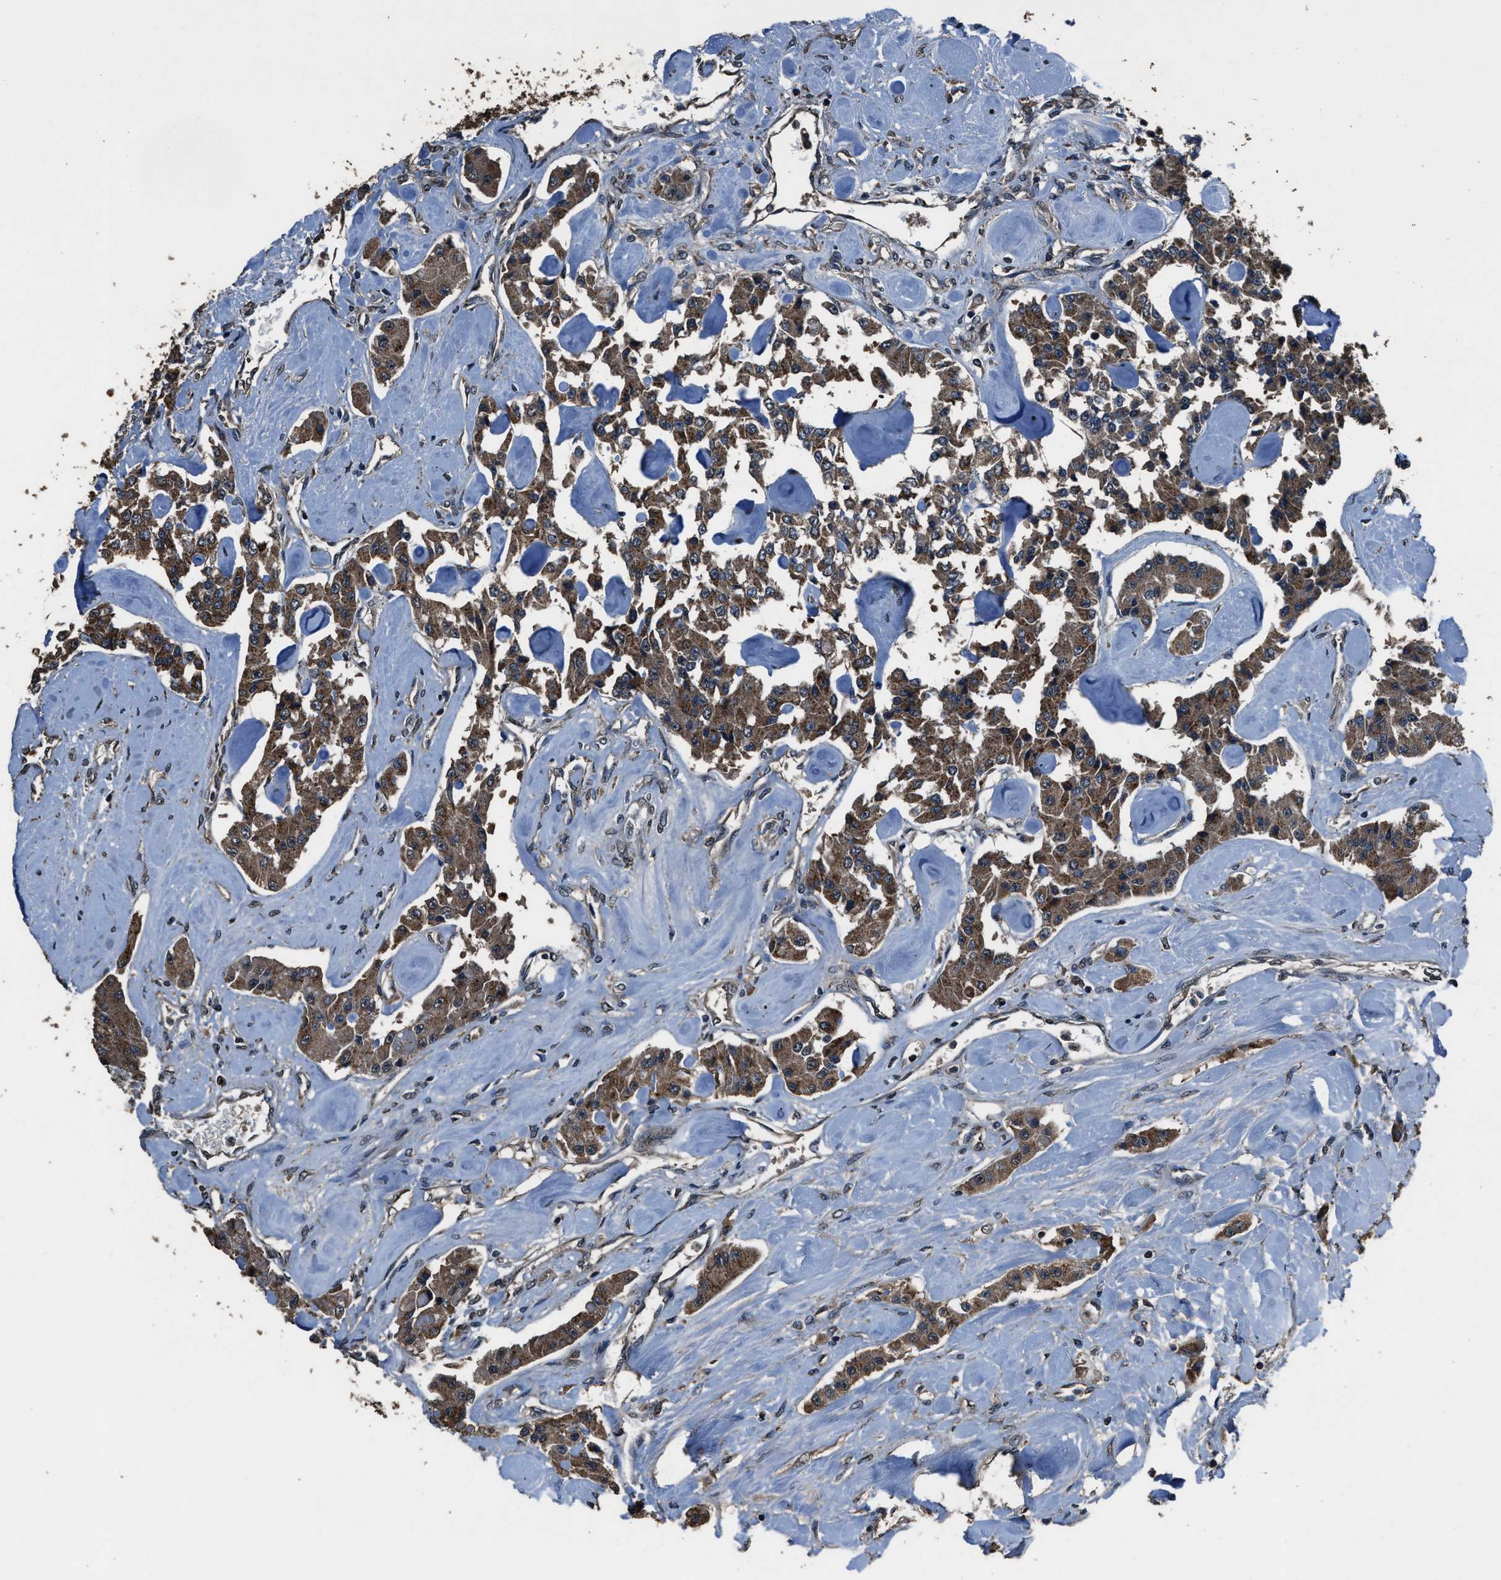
{"staining": {"intensity": "moderate", "quantity": ">75%", "location": "cytoplasmic/membranous"}, "tissue": "carcinoid", "cell_type": "Tumor cells", "image_type": "cancer", "snomed": [{"axis": "morphology", "description": "Carcinoid, malignant, NOS"}, {"axis": "topography", "description": "Pancreas"}], "caption": "IHC of carcinoid shows medium levels of moderate cytoplasmic/membranous positivity in about >75% of tumor cells.", "gene": "SLC38A10", "patient": {"sex": "male", "age": 41}}